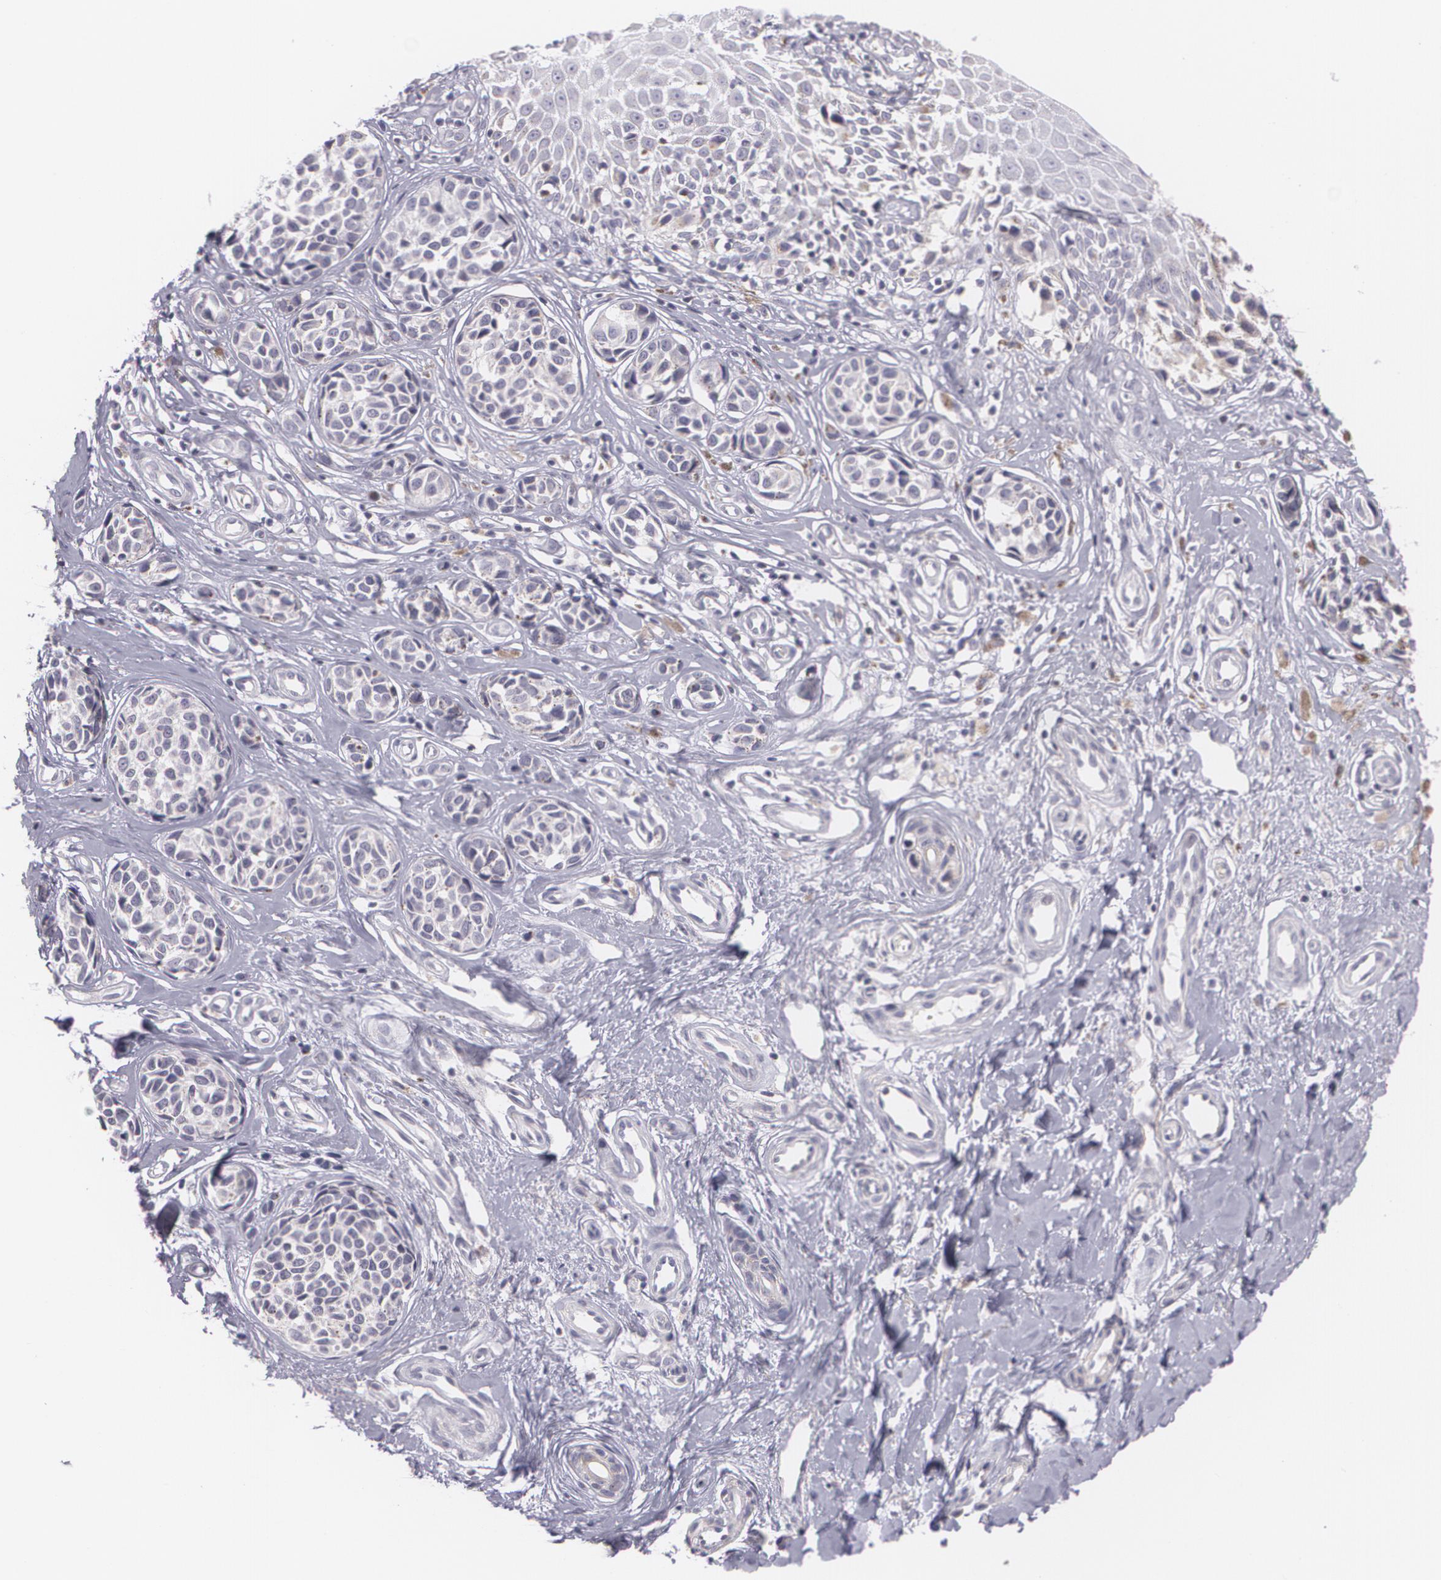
{"staining": {"intensity": "negative", "quantity": "none", "location": "none"}, "tissue": "melanoma", "cell_type": "Tumor cells", "image_type": "cancer", "snomed": [{"axis": "morphology", "description": "Malignant melanoma, NOS"}, {"axis": "topography", "description": "Skin"}], "caption": "Melanoma stained for a protein using immunohistochemistry (IHC) reveals no positivity tumor cells.", "gene": "CILK1", "patient": {"sex": "male", "age": 79}}